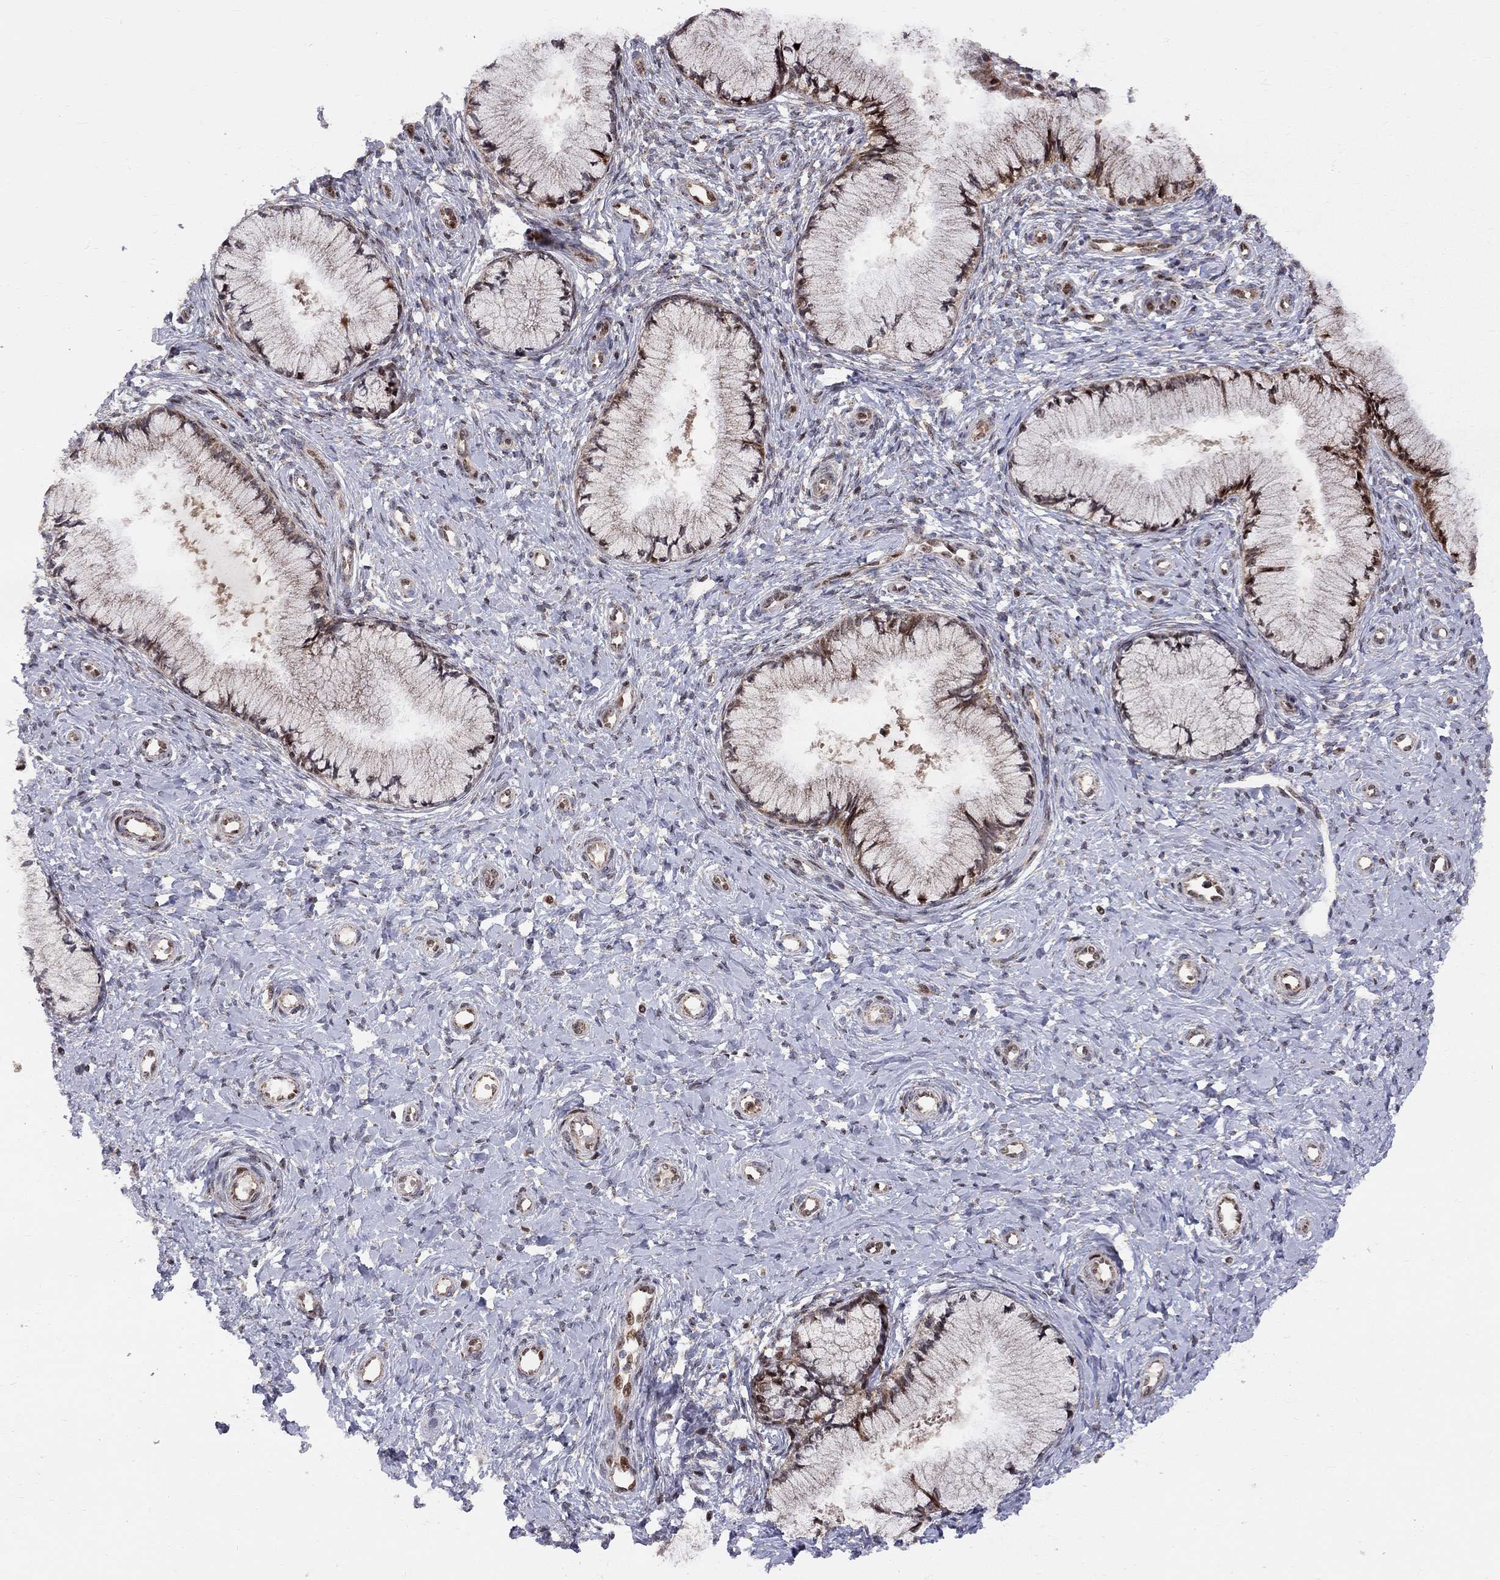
{"staining": {"intensity": "strong", "quantity": "25%-75%", "location": "nuclear"}, "tissue": "cervix", "cell_type": "Glandular cells", "image_type": "normal", "snomed": [{"axis": "morphology", "description": "Normal tissue, NOS"}, {"axis": "topography", "description": "Cervix"}], "caption": "The immunohistochemical stain highlights strong nuclear positivity in glandular cells of benign cervix. (Brightfield microscopy of DAB IHC at high magnification).", "gene": "ELOB", "patient": {"sex": "female", "age": 37}}